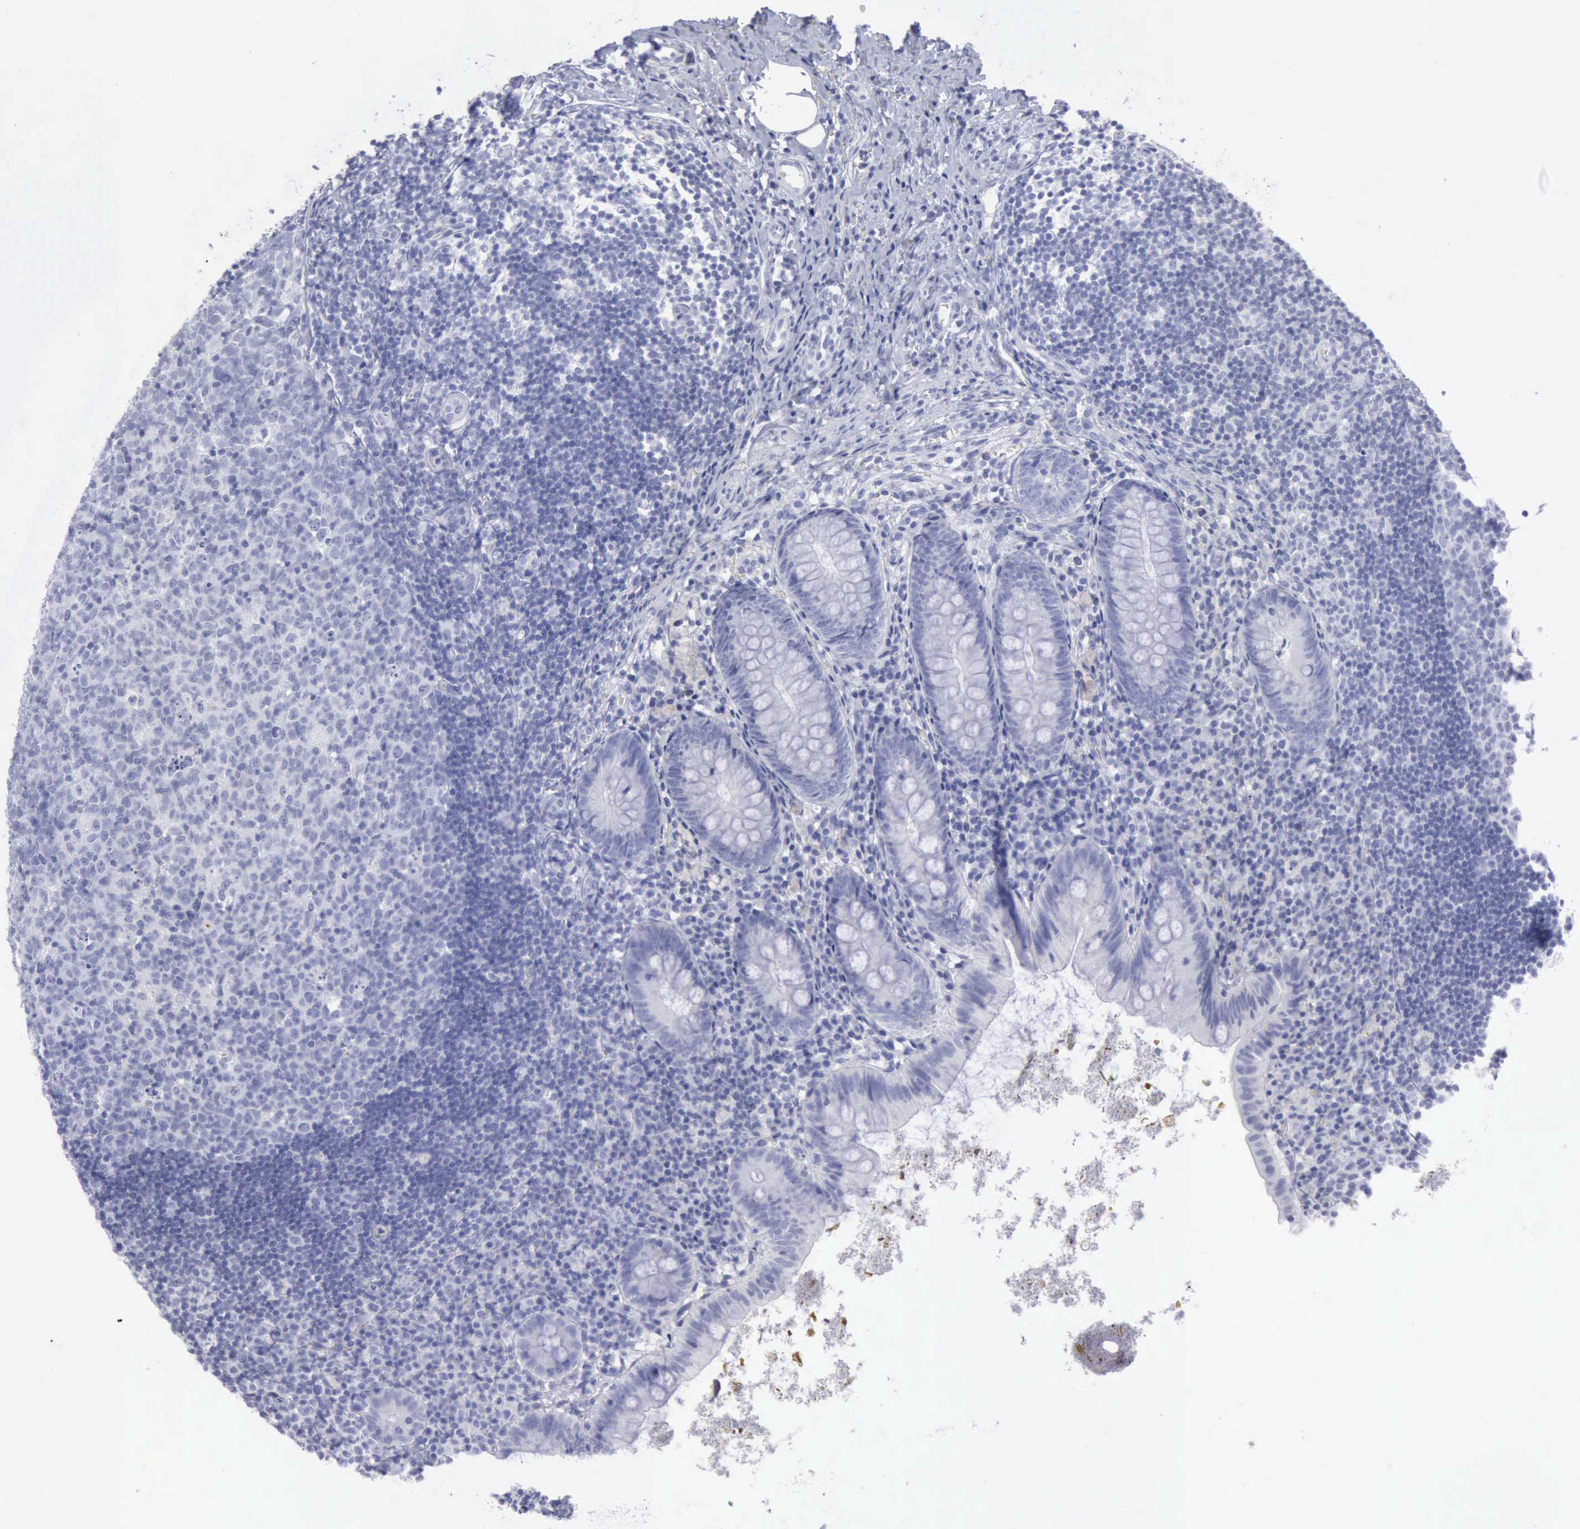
{"staining": {"intensity": "negative", "quantity": "none", "location": "none"}, "tissue": "appendix", "cell_type": "Glandular cells", "image_type": "normal", "snomed": [{"axis": "morphology", "description": "Normal tissue, NOS"}, {"axis": "topography", "description": "Appendix"}], "caption": "Micrograph shows no significant protein staining in glandular cells of normal appendix.", "gene": "KRT13", "patient": {"sex": "female", "age": 9}}